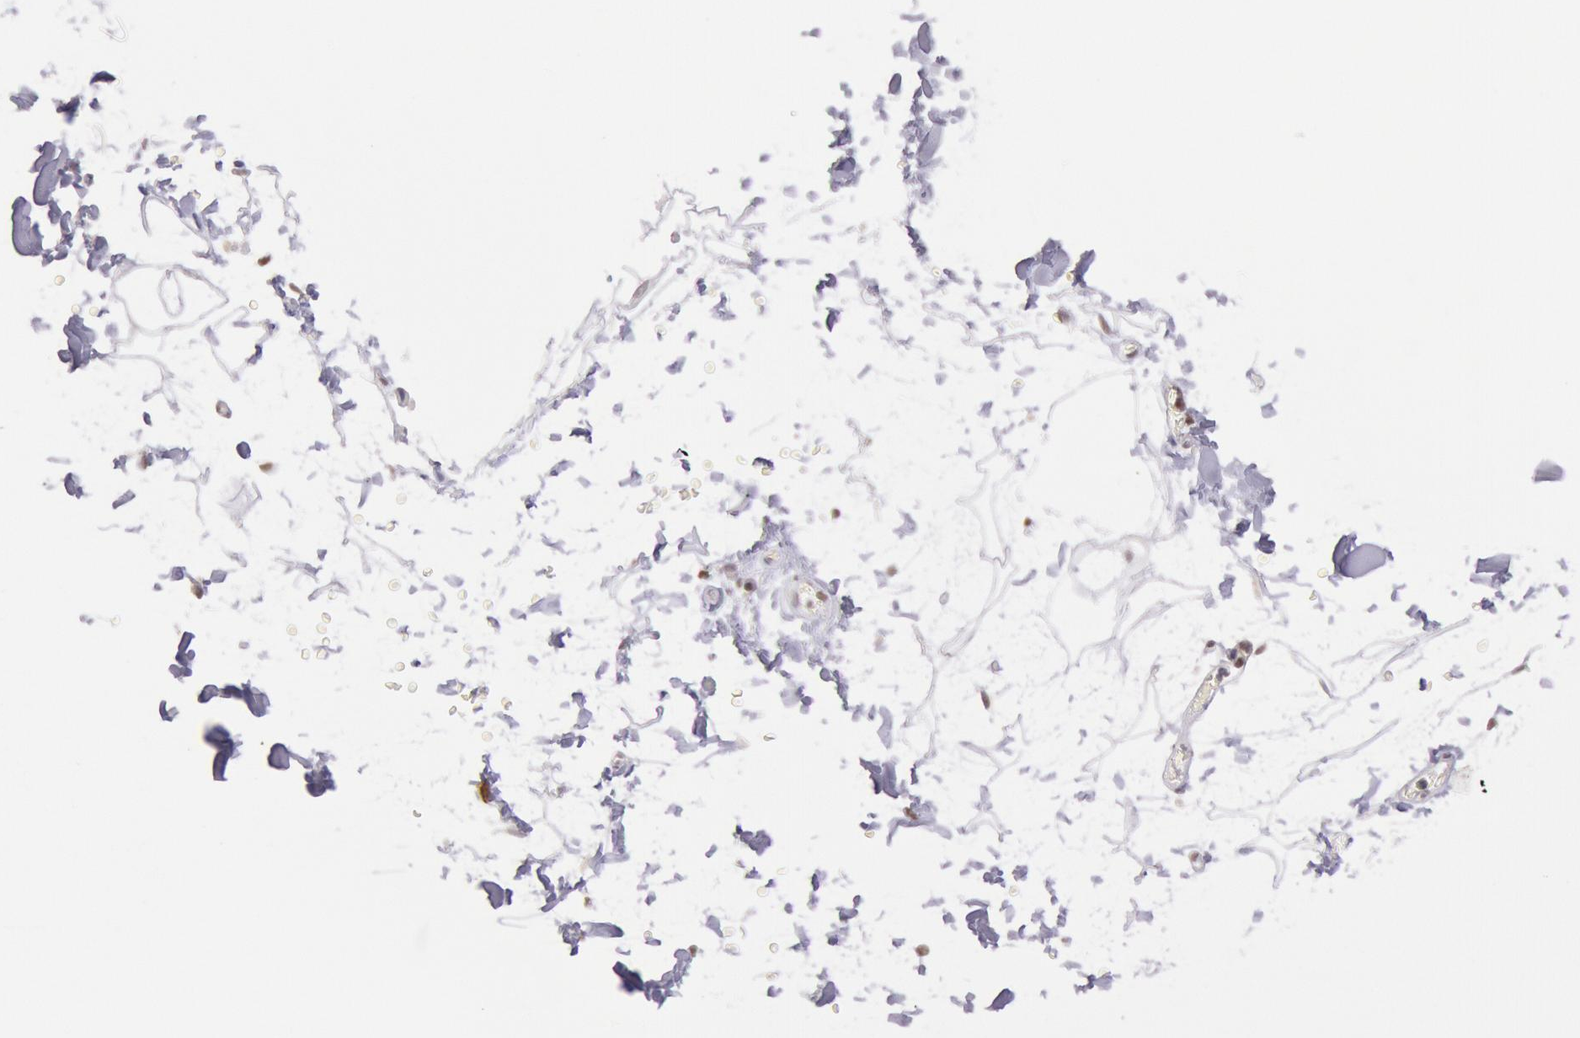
{"staining": {"intensity": "negative", "quantity": "none", "location": "none"}, "tissue": "adipose tissue", "cell_type": "Adipocytes", "image_type": "normal", "snomed": [{"axis": "morphology", "description": "Normal tissue, NOS"}, {"axis": "topography", "description": "Soft tissue"}], "caption": "DAB immunohistochemical staining of benign adipose tissue demonstrates no significant expression in adipocytes.", "gene": "TASL", "patient": {"sex": "male", "age": 72}}